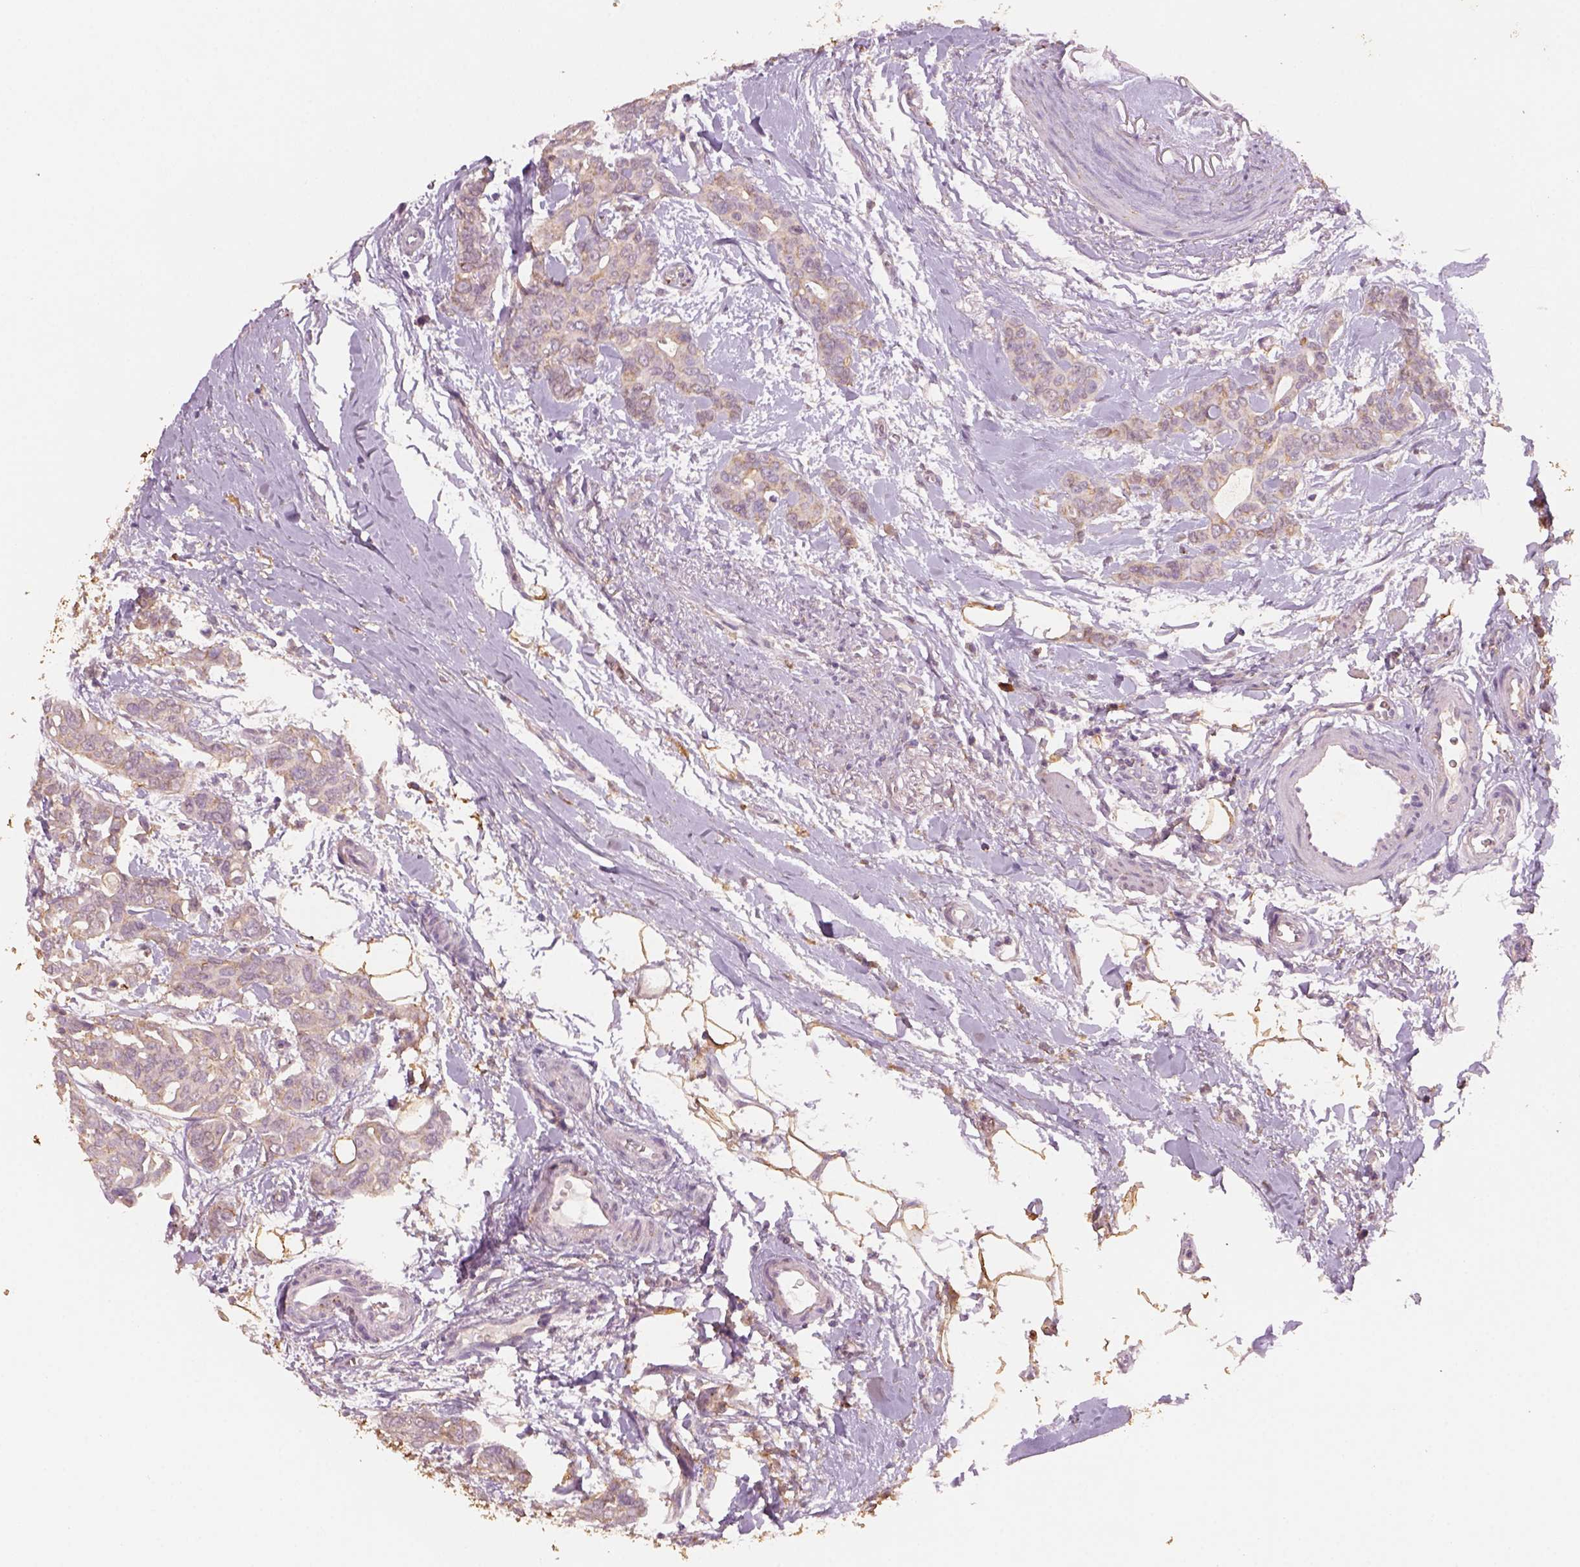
{"staining": {"intensity": "weak", "quantity": "<25%", "location": "cytoplasmic/membranous"}, "tissue": "breast cancer", "cell_type": "Tumor cells", "image_type": "cancer", "snomed": [{"axis": "morphology", "description": "Duct carcinoma"}, {"axis": "topography", "description": "Breast"}], "caption": "A histopathology image of breast cancer (invasive ductal carcinoma) stained for a protein exhibits no brown staining in tumor cells.", "gene": "AP2B1", "patient": {"sex": "female", "age": 54}}